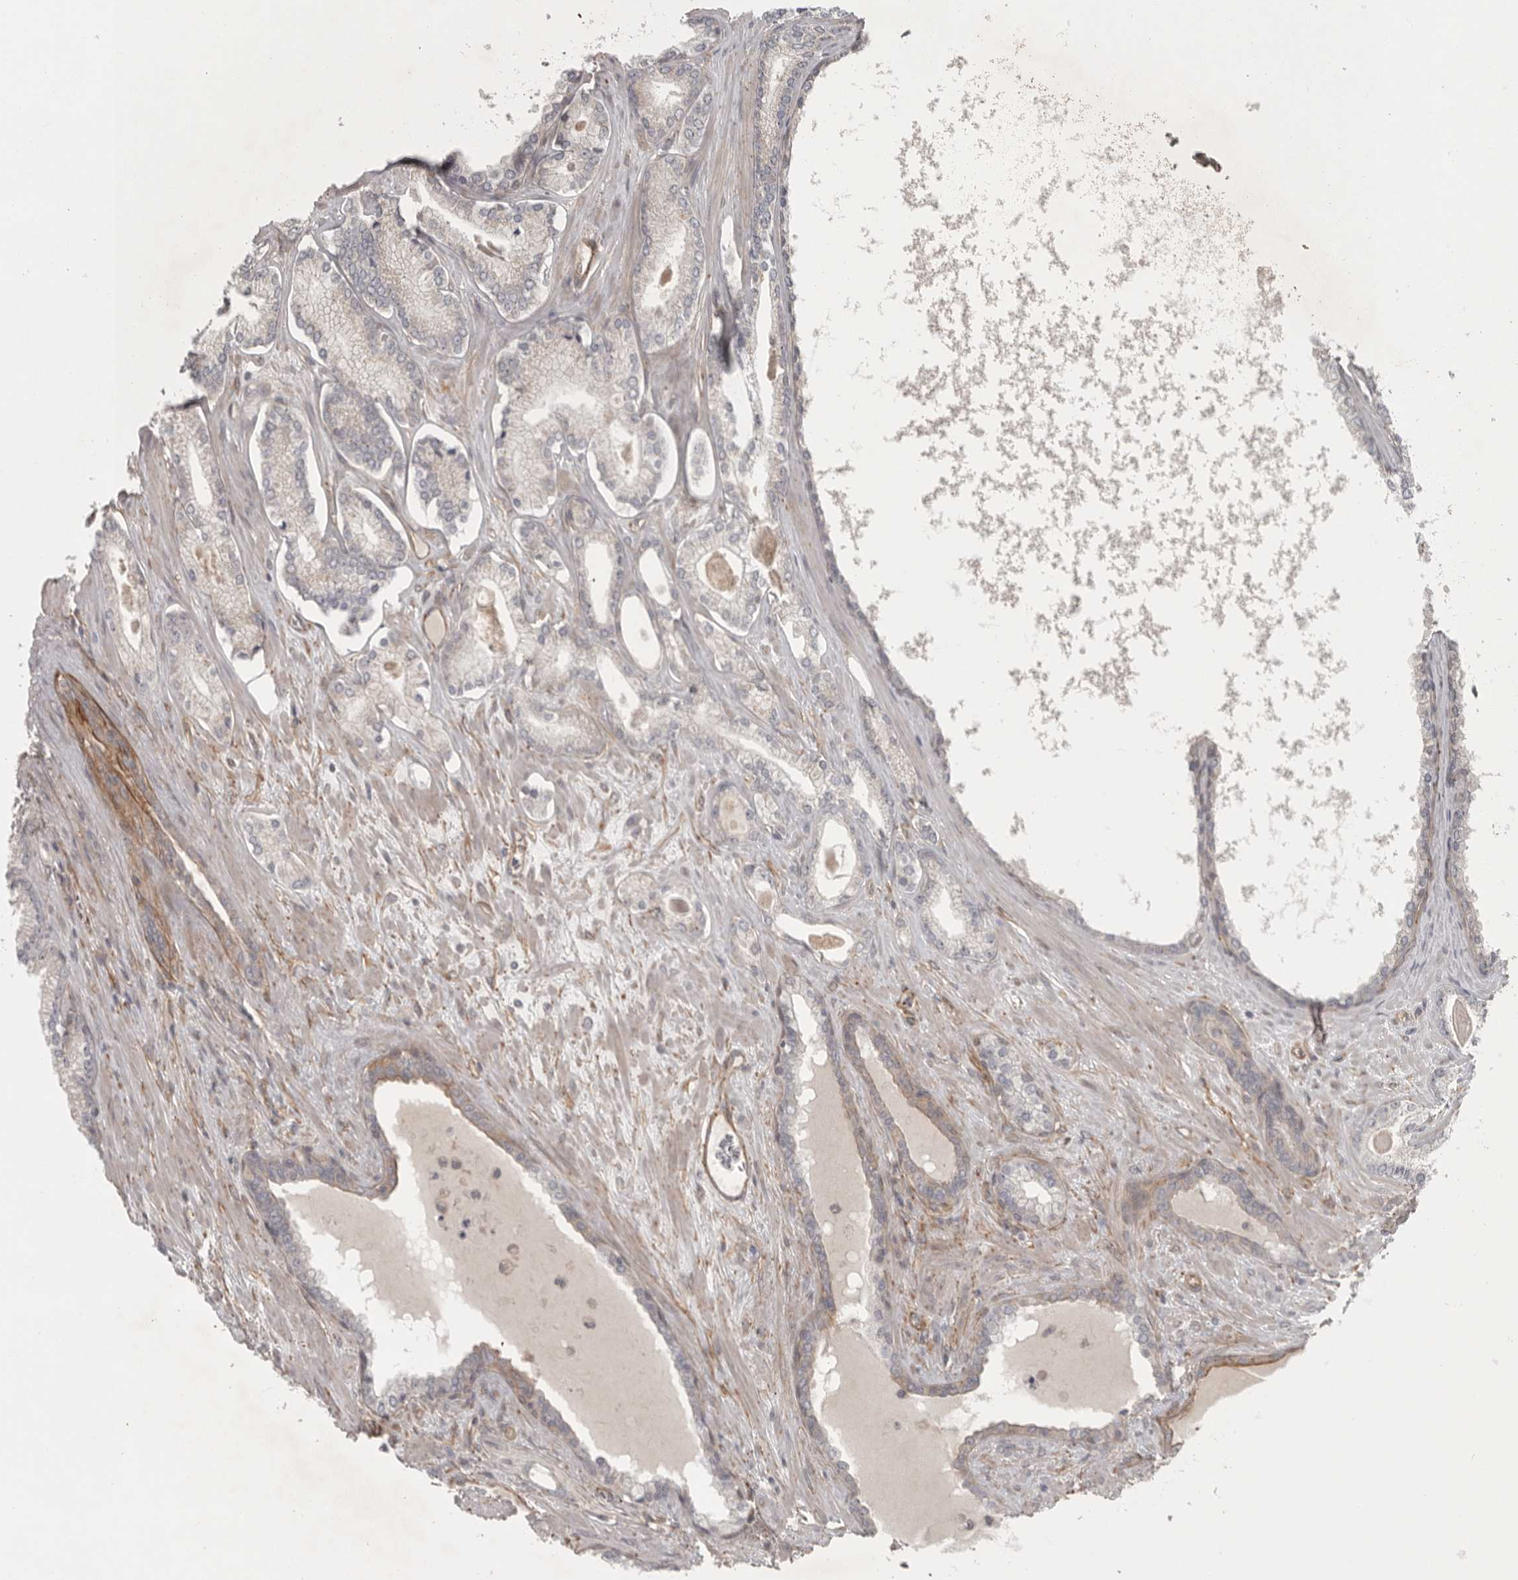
{"staining": {"intensity": "weak", "quantity": "<25%", "location": "cytoplasmic/membranous"}, "tissue": "prostate cancer", "cell_type": "Tumor cells", "image_type": "cancer", "snomed": [{"axis": "morphology", "description": "Adenocarcinoma, Low grade"}, {"axis": "topography", "description": "Prostate"}], "caption": "DAB (3,3'-diaminobenzidine) immunohistochemical staining of prostate cancer (low-grade adenocarcinoma) displays no significant positivity in tumor cells.", "gene": "LONRF1", "patient": {"sex": "male", "age": 70}}